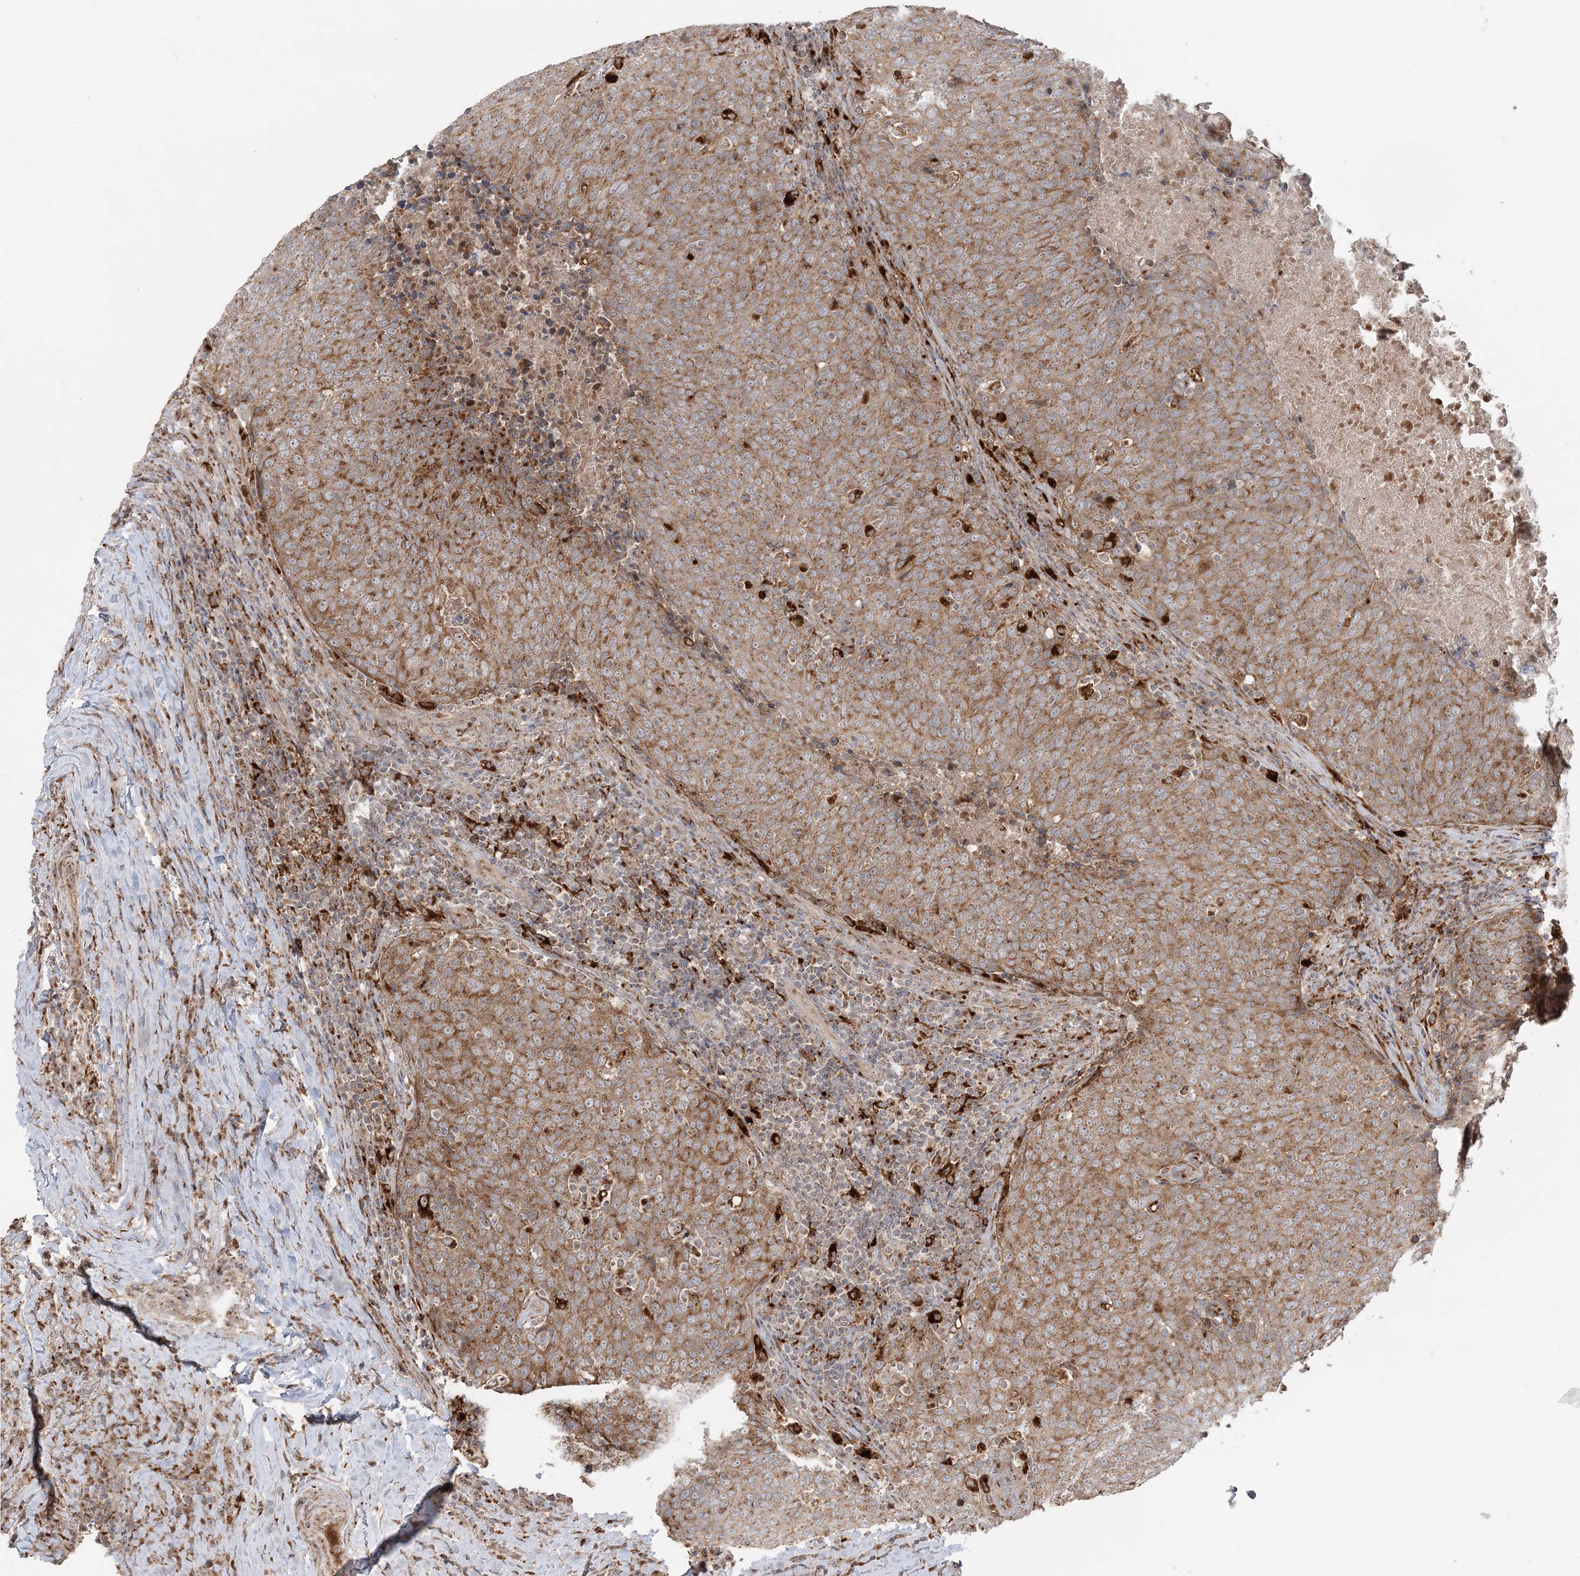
{"staining": {"intensity": "moderate", "quantity": ">75%", "location": "cytoplasmic/membranous"}, "tissue": "head and neck cancer", "cell_type": "Tumor cells", "image_type": "cancer", "snomed": [{"axis": "morphology", "description": "Squamous cell carcinoma, NOS"}, {"axis": "morphology", "description": "Squamous cell carcinoma, metastatic, NOS"}, {"axis": "topography", "description": "Lymph node"}, {"axis": "topography", "description": "Head-Neck"}], "caption": "Head and neck cancer (metastatic squamous cell carcinoma) tissue demonstrates moderate cytoplasmic/membranous staining in approximately >75% of tumor cells Nuclei are stained in blue.", "gene": "ABCC3", "patient": {"sex": "male", "age": 62}}